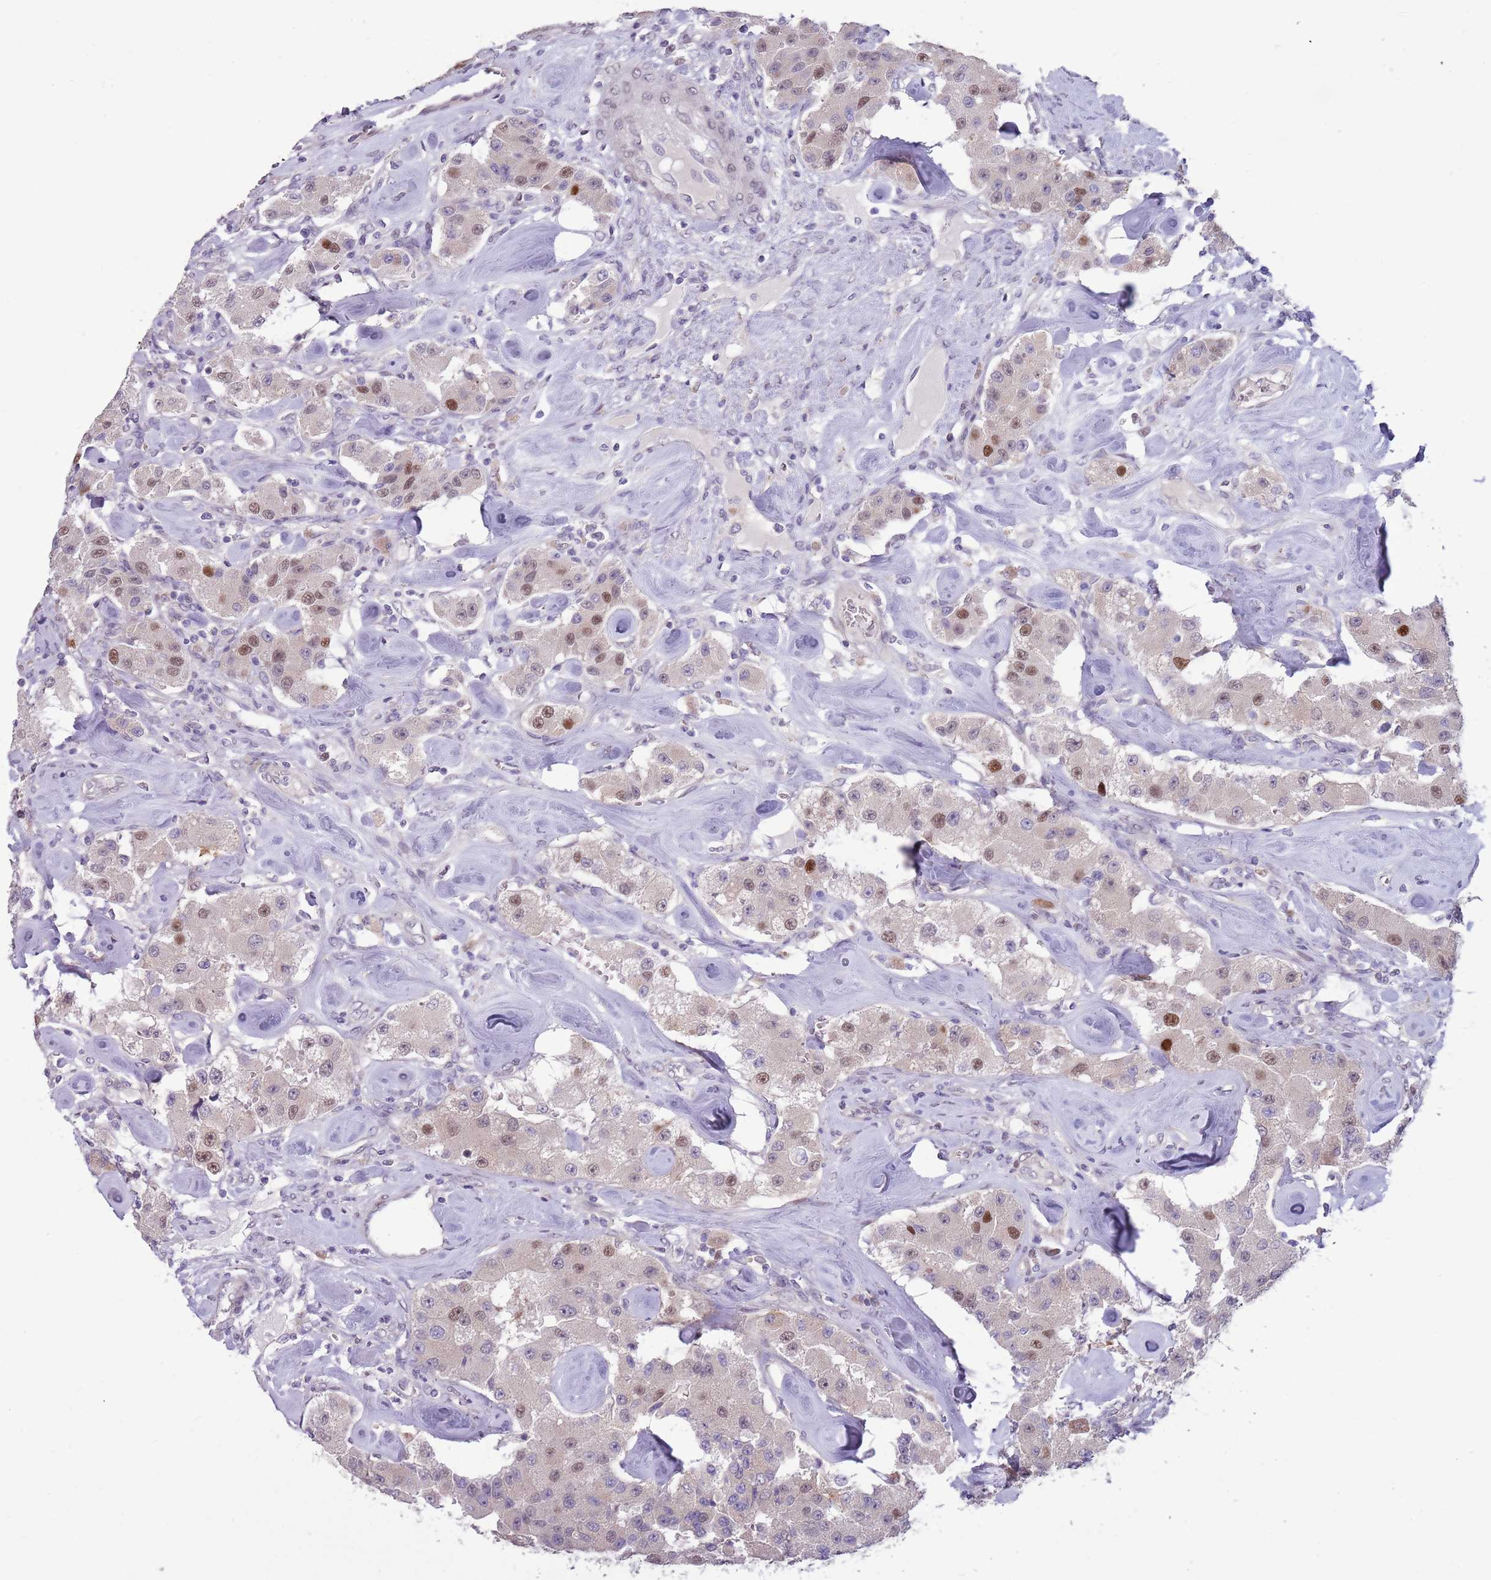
{"staining": {"intensity": "moderate", "quantity": "<25%", "location": "nuclear"}, "tissue": "carcinoid", "cell_type": "Tumor cells", "image_type": "cancer", "snomed": [{"axis": "morphology", "description": "Carcinoid, malignant, NOS"}, {"axis": "topography", "description": "Pancreas"}], "caption": "DAB immunohistochemical staining of human carcinoid shows moderate nuclear protein expression in approximately <25% of tumor cells.", "gene": "CCND2", "patient": {"sex": "male", "age": 41}}